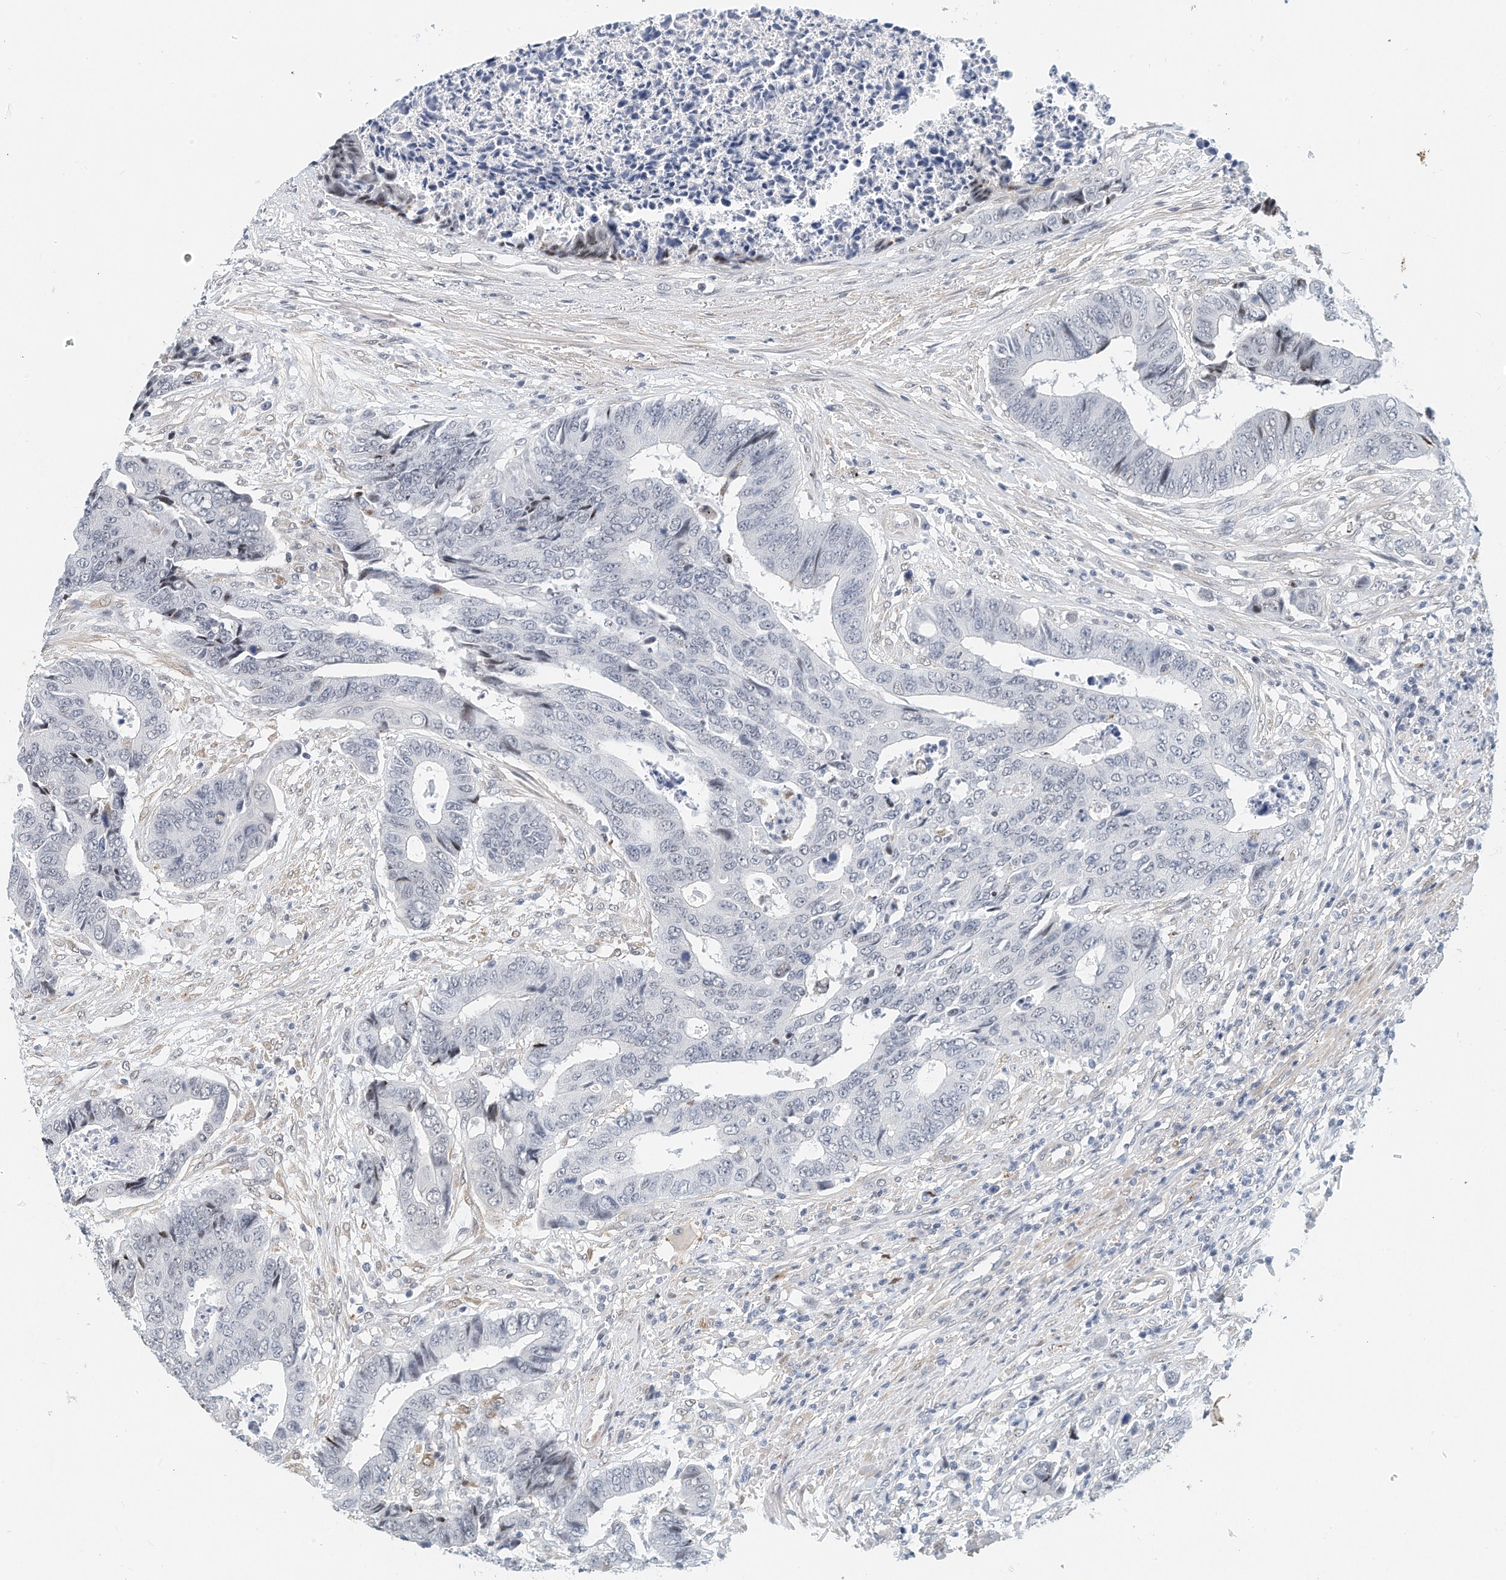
{"staining": {"intensity": "negative", "quantity": "none", "location": "none"}, "tissue": "colorectal cancer", "cell_type": "Tumor cells", "image_type": "cancer", "snomed": [{"axis": "morphology", "description": "Adenocarcinoma, NOS"}, {"axis": "topography", "description": "Rectum"}], "caption": "Immunohistochemical staining of human colorectal adenocarcinoma demonstrates no significant expression in tumor cells. (DAB (3,3'-diaminobenzidine) immunohistochemistry, high magnification).", "gene": "ARHGAP28", "patient": {"sex": "male", "age": 84}}